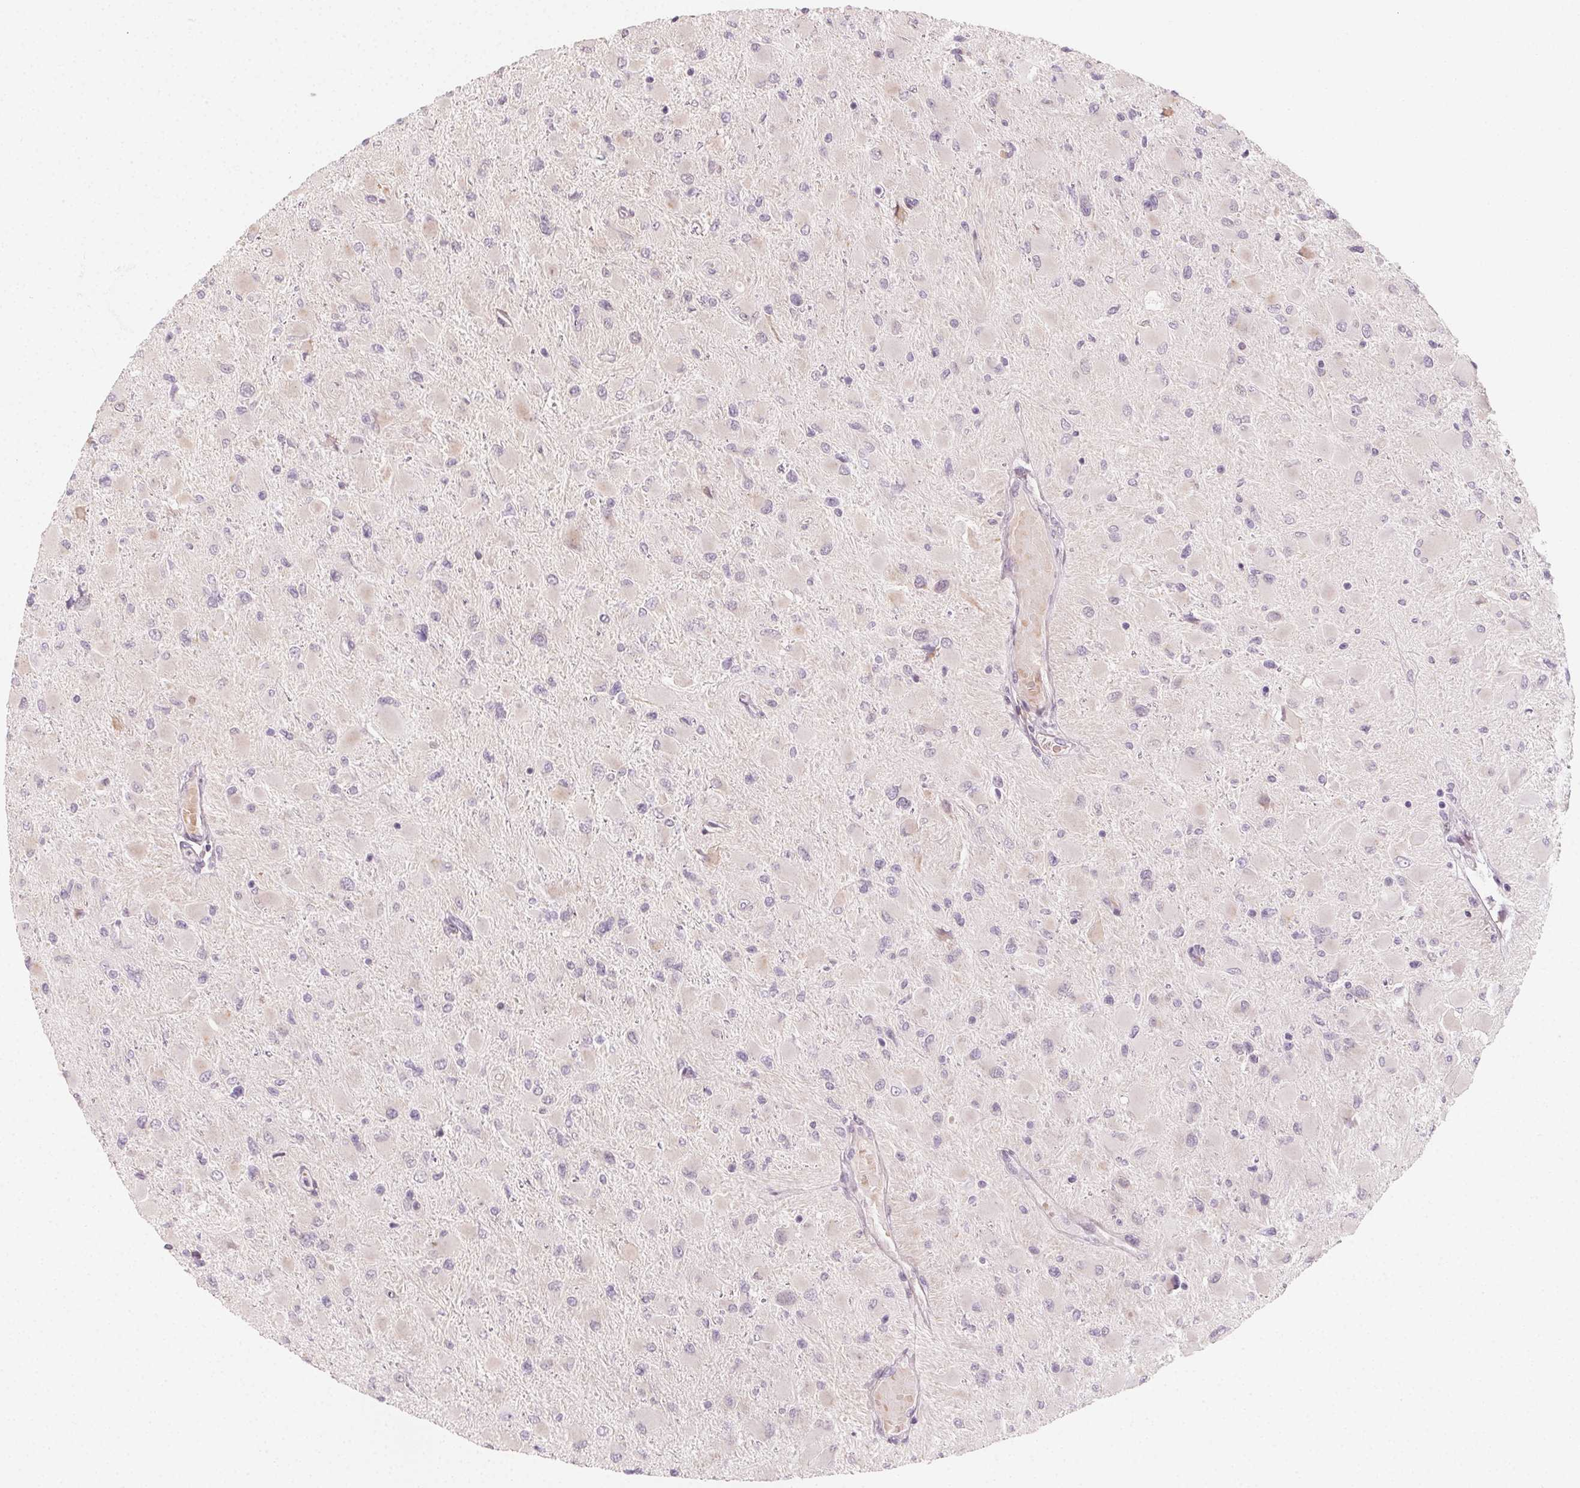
{"staining": {"intensity": "negative", "quantity": "none", "location": "none"}, "tissue": "glioma", "cell_type": "Tumor cells", "image_type": "cancer", "snomed": [{"axis": "morphology", "description": "Glioma, malignant, High grade"}, {"axis": "topography", "description": "Cerebral cortex"}], "caption": "The immunohistochemistry micrograph has no significant staining in tumor cells of glioma tissue.", "gene": "CCDC96", "patient": {"sex": "female", "age": 36}}